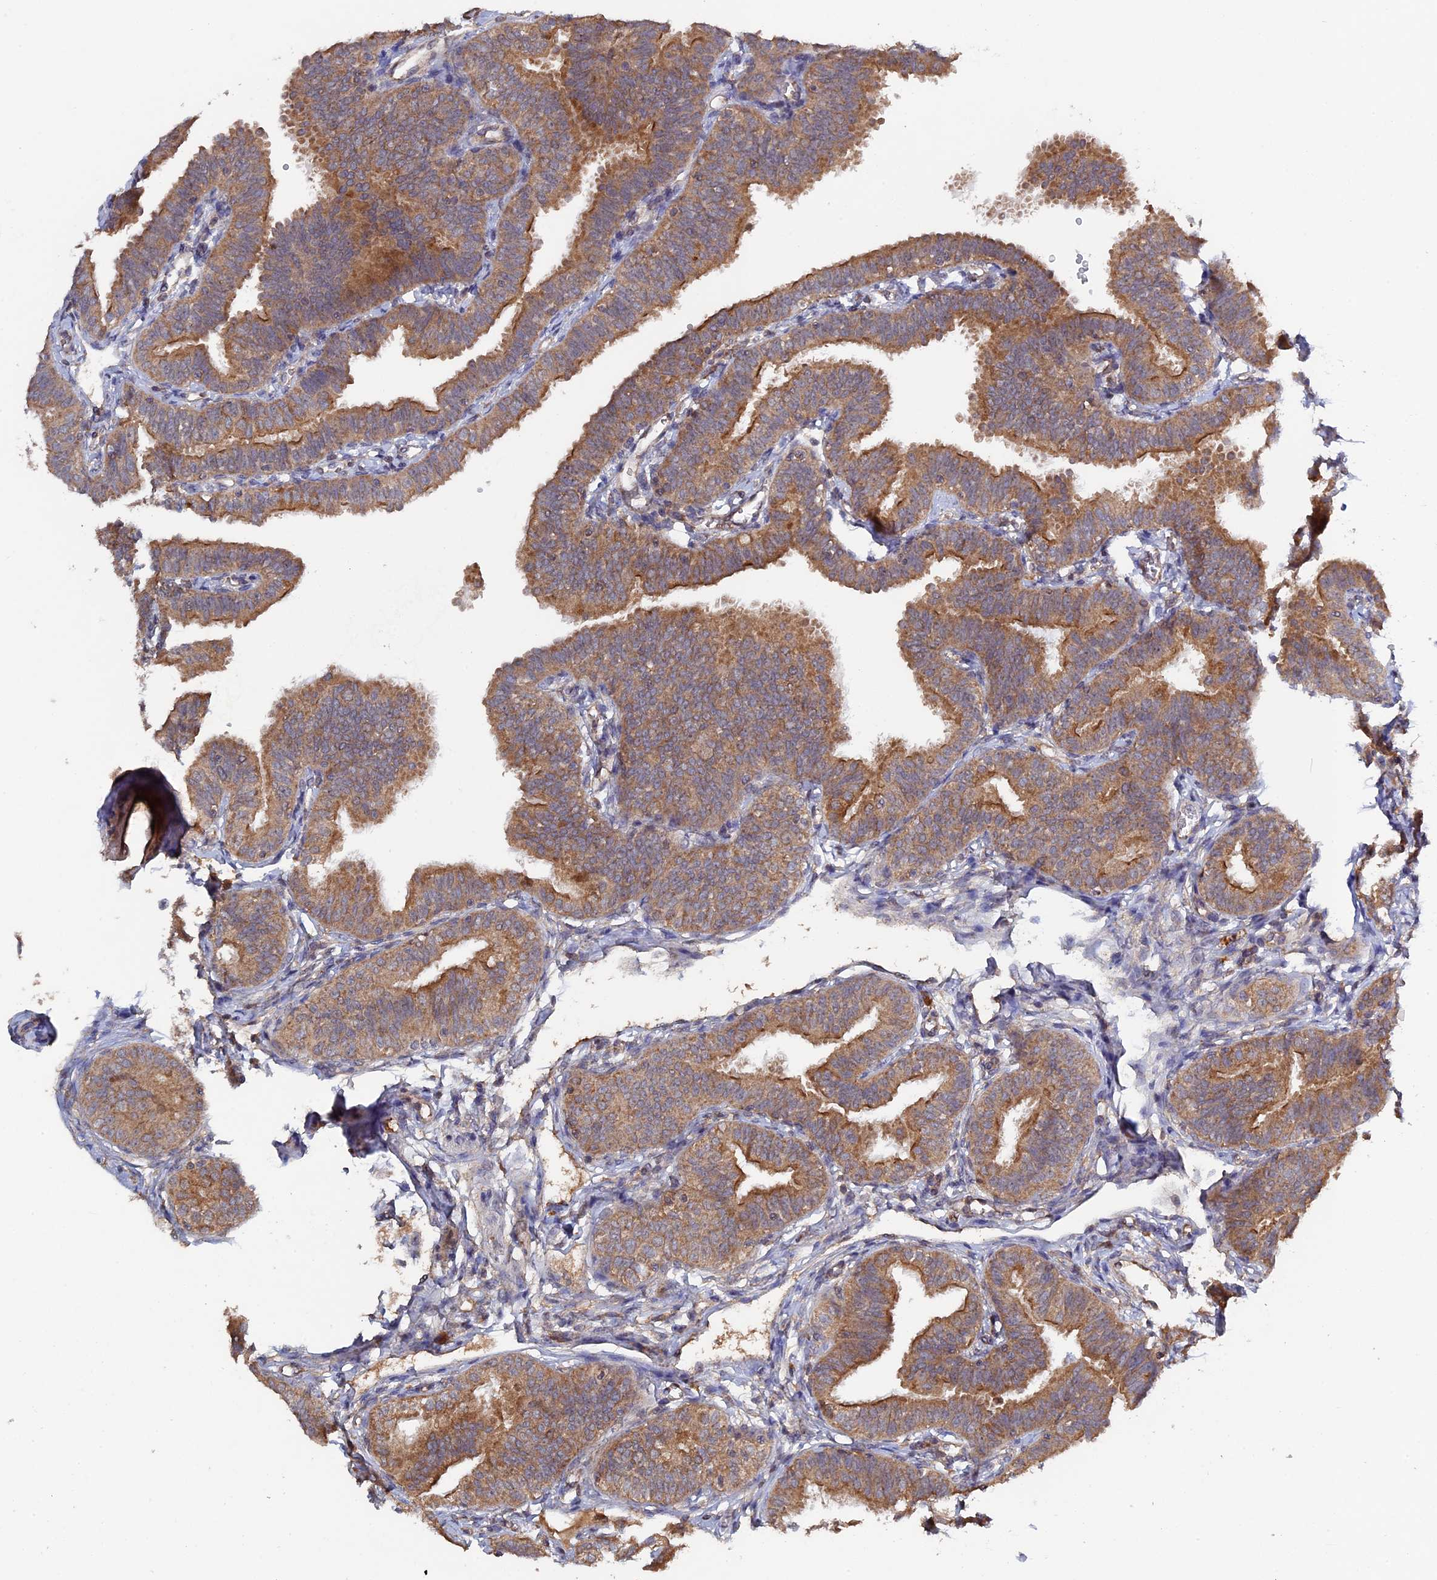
{"staining": {"intensity": "moderate", "quantity": ">75%", "location": "cytoplasmic/membranous"}, "tissue": "fallopian tube", "cell_type": "Glandular cells", "image_type": "normal", "snomed": [{"axis": "morphology", "description": "Normal tissue, NOS"}, {"axis": "topography", "description": "Fallopian tube"}], "caption": "Fallopian tube stained with IHC shows moderate cytoplasmic/membranous expression in about >75% of glandular cells.", "gene": "RAB15", "patient": {"sex": "female", "age": 35}}